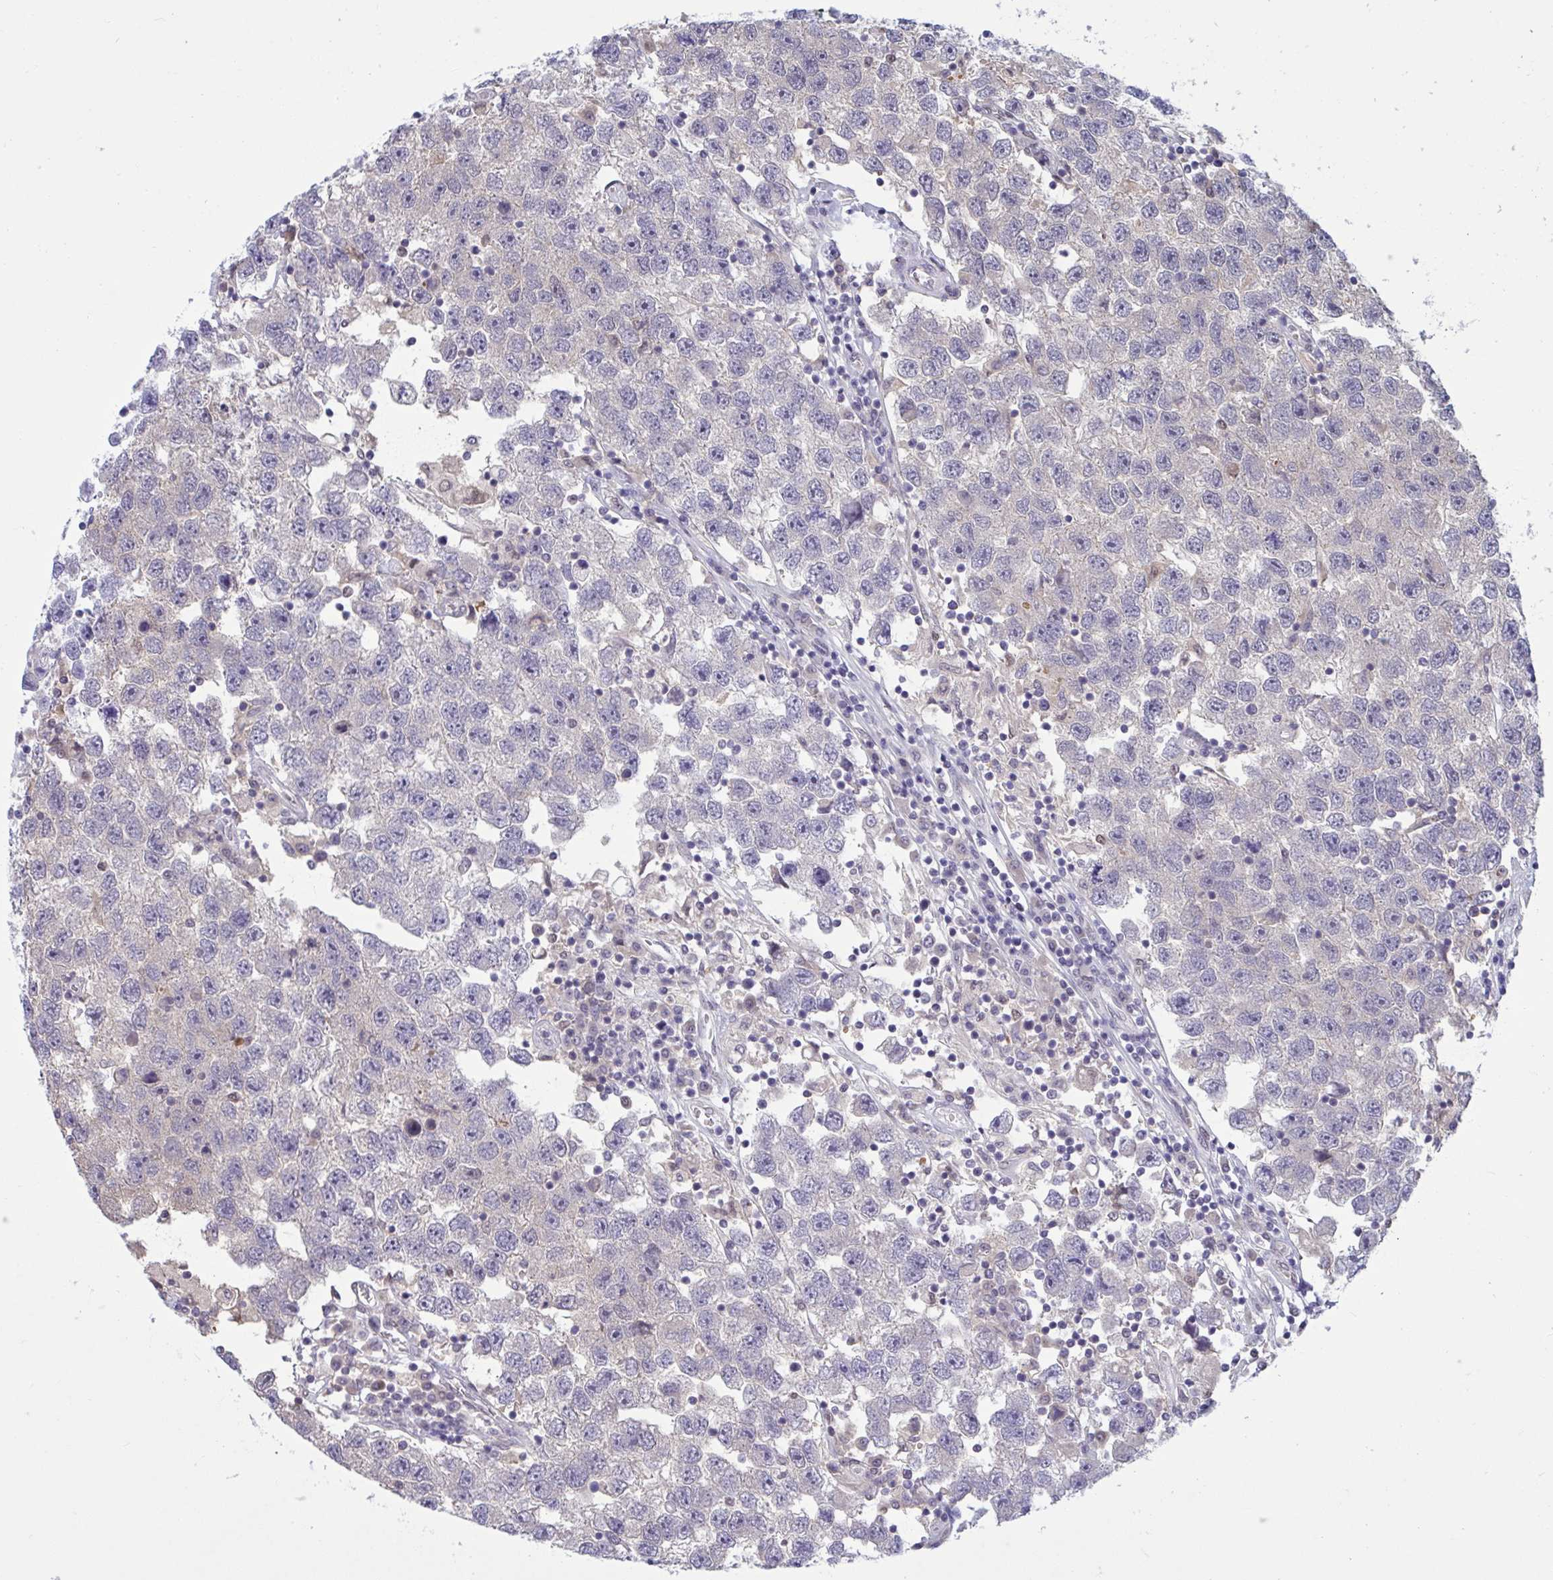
{"staining": {"intensity": "negative", "quantity": "none", "location": "none"}, "tissue": "testis cancer", "cell_type": "Tumor cells", "image_type": "cancer", "snomed": [{"axis": "morphology", "description": "Seminoma, NOS"}, {"axis": "topography", "description": "Testis"}], "caption": "The histopathology image exhibits no significant positivity in tumor cells of testis cancer. Brightfield microscopy of immunohistochemistry stained with DAB (brown) and hematoxylin (blue), captured at high magnification.", "gene": "RBL1", "patient": {"sex": "male", "age": 26}}